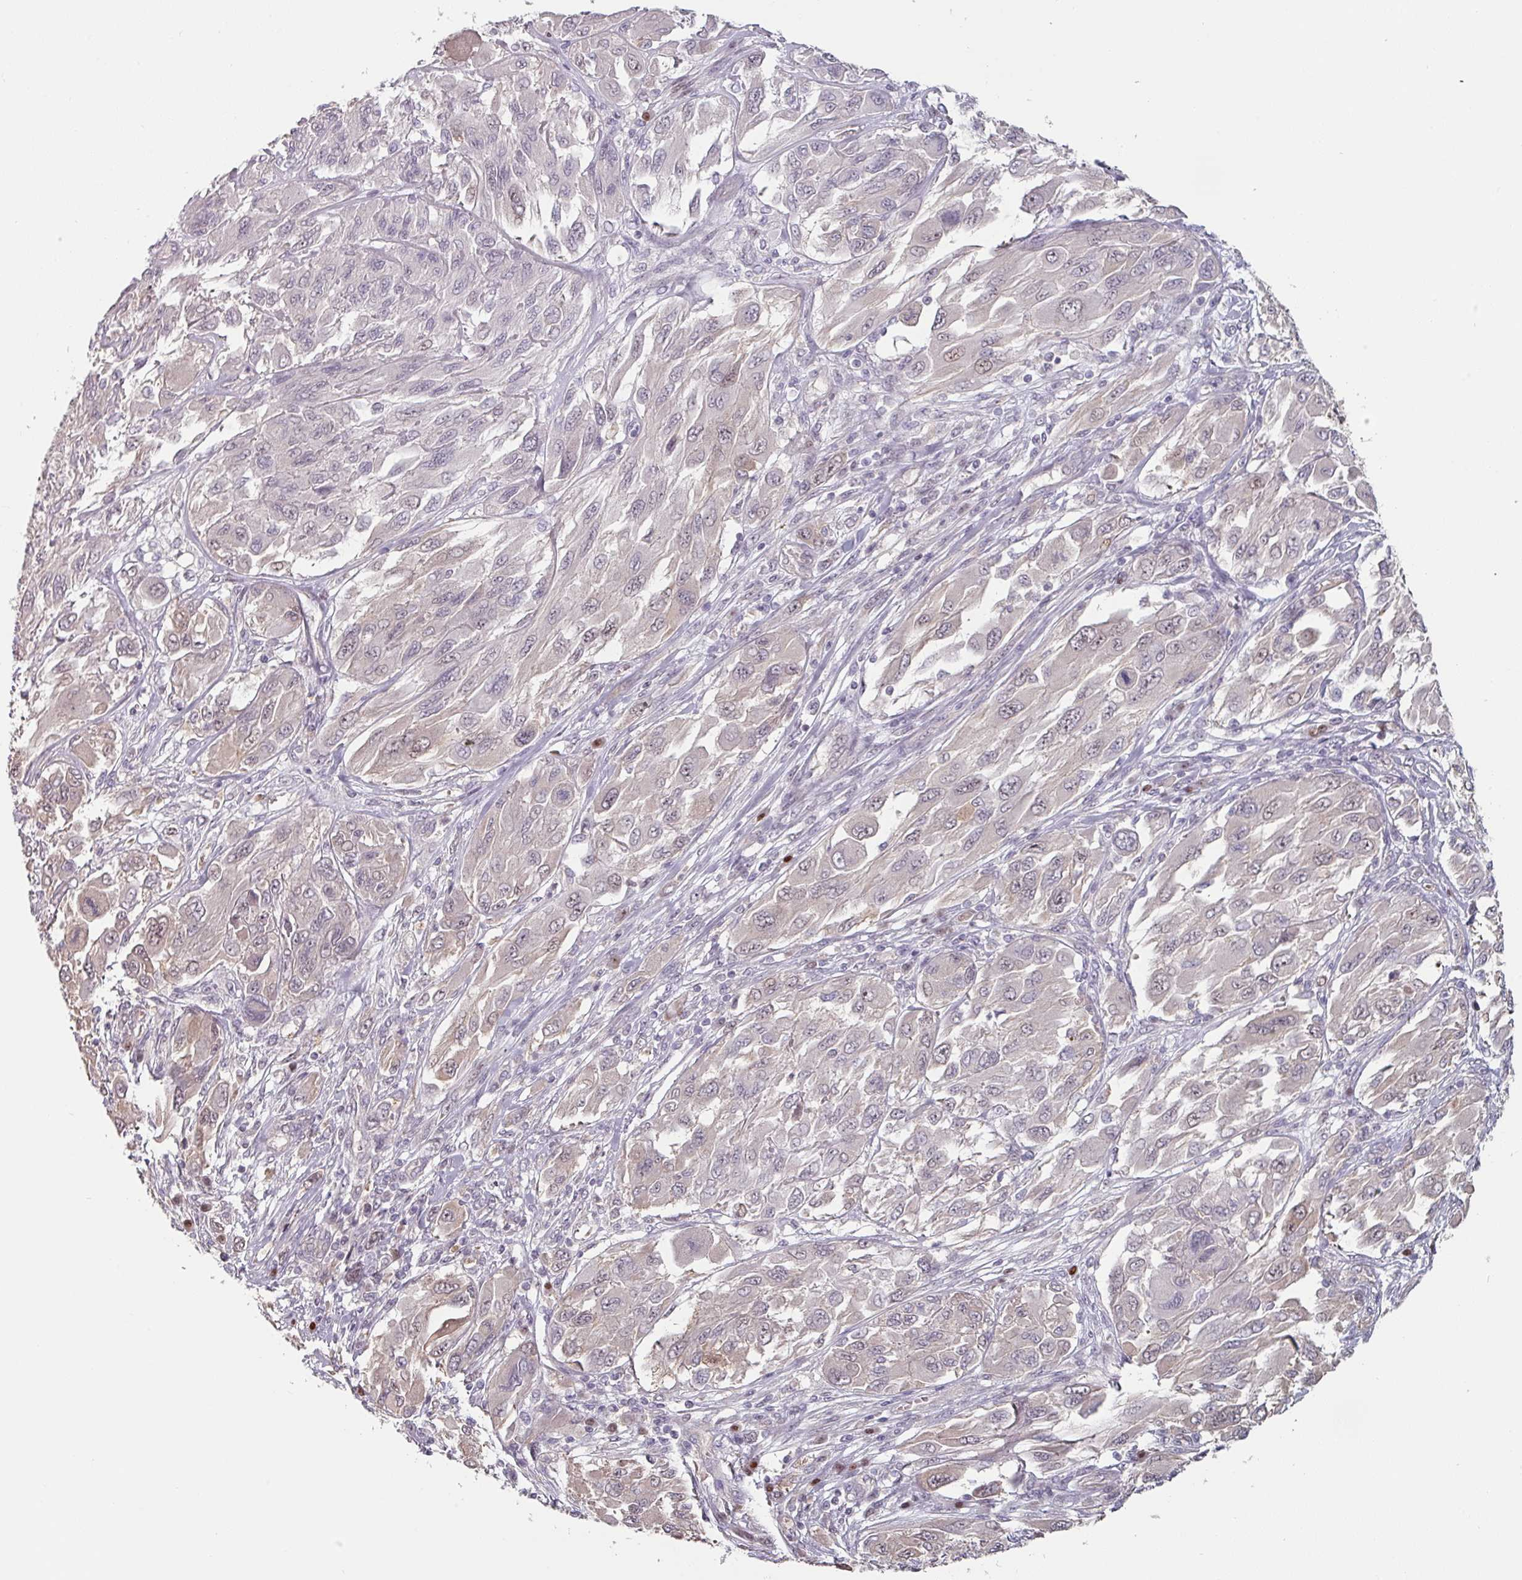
{"staining": {"intensity": "weak", "quantity": "<25%", "location": "nuclear"}, "tissue": "melanoma", "cell_type": "Tumor cells", "image_type": "cancer", "snomed": [{"axis": "morphology", "description": "Malignant melanoma, NOS"}, {"axis": "topography", "description": "Skin"}], "caption": "A high-resolution photomicrograph shows immunohistochemistry (IHC) staining of melanoma, which shows no significant positivity in tumor cells.", "gene": "ZBTB6", "patient": {"sex": "female", "age": 91}}